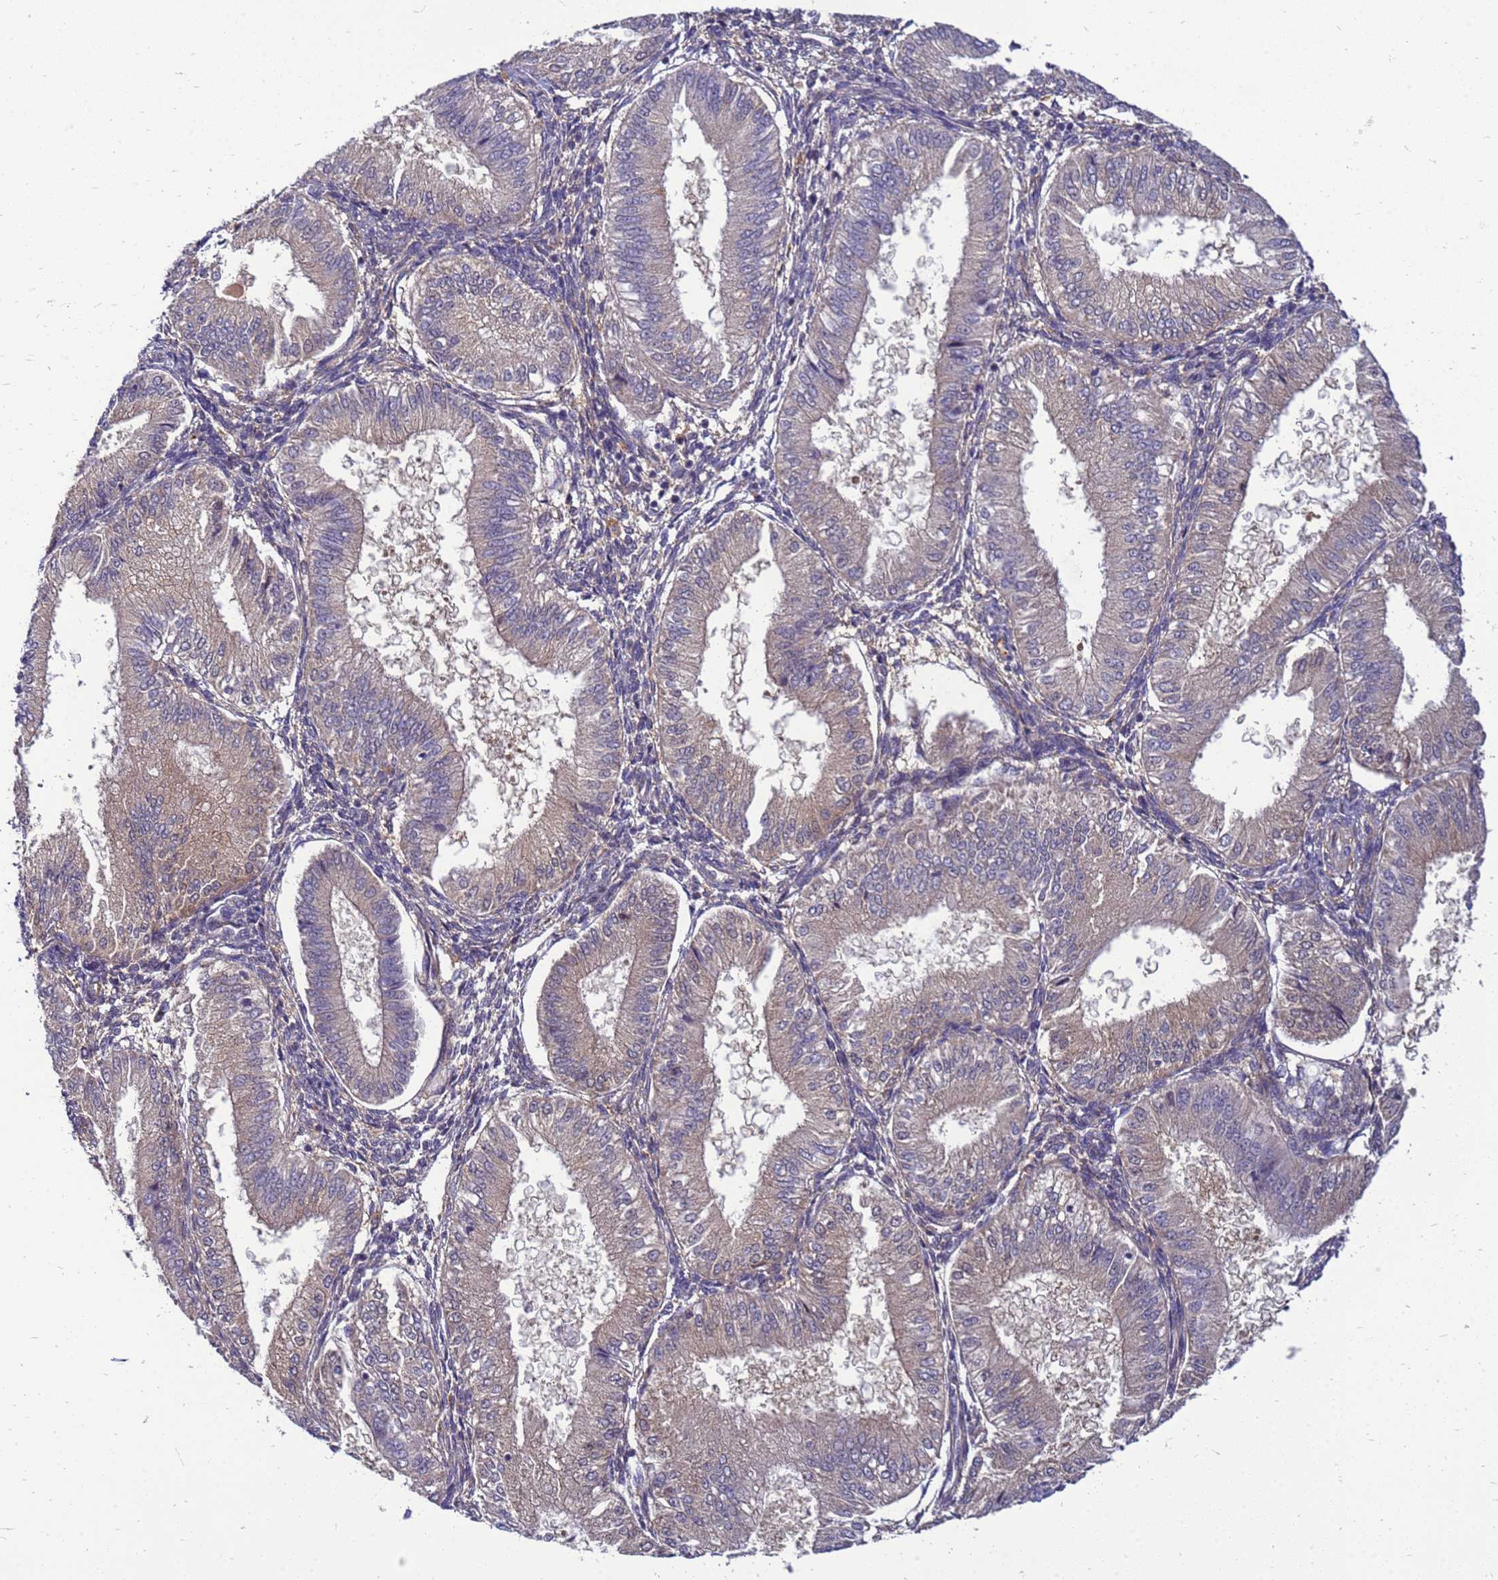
{"staining": {"intensity": "negative", "quantity": "none", "location": "none"}, "tissue": "endometrium", "cell_type": "Cells in endometrial stroma", "image_type": "normal", "snomed": [{"axis": "morphology", "description": "Normal tissue, NOS"}, {"axis": "topography", "description": "Endometrium"}], "caption": "Immunohistochemical staining of benign endometrium displays no significant positivity in cells in endometrial stroma. The staining was performed using DAB (3,3'-diaminobenzidine) to visualize the protein expression in brown, while the nuclei were stained in blue with hematoxylin (Magnification: 20x).", "gene": "ENOPH1", "patient": {"sex": "female", "age": 39}}